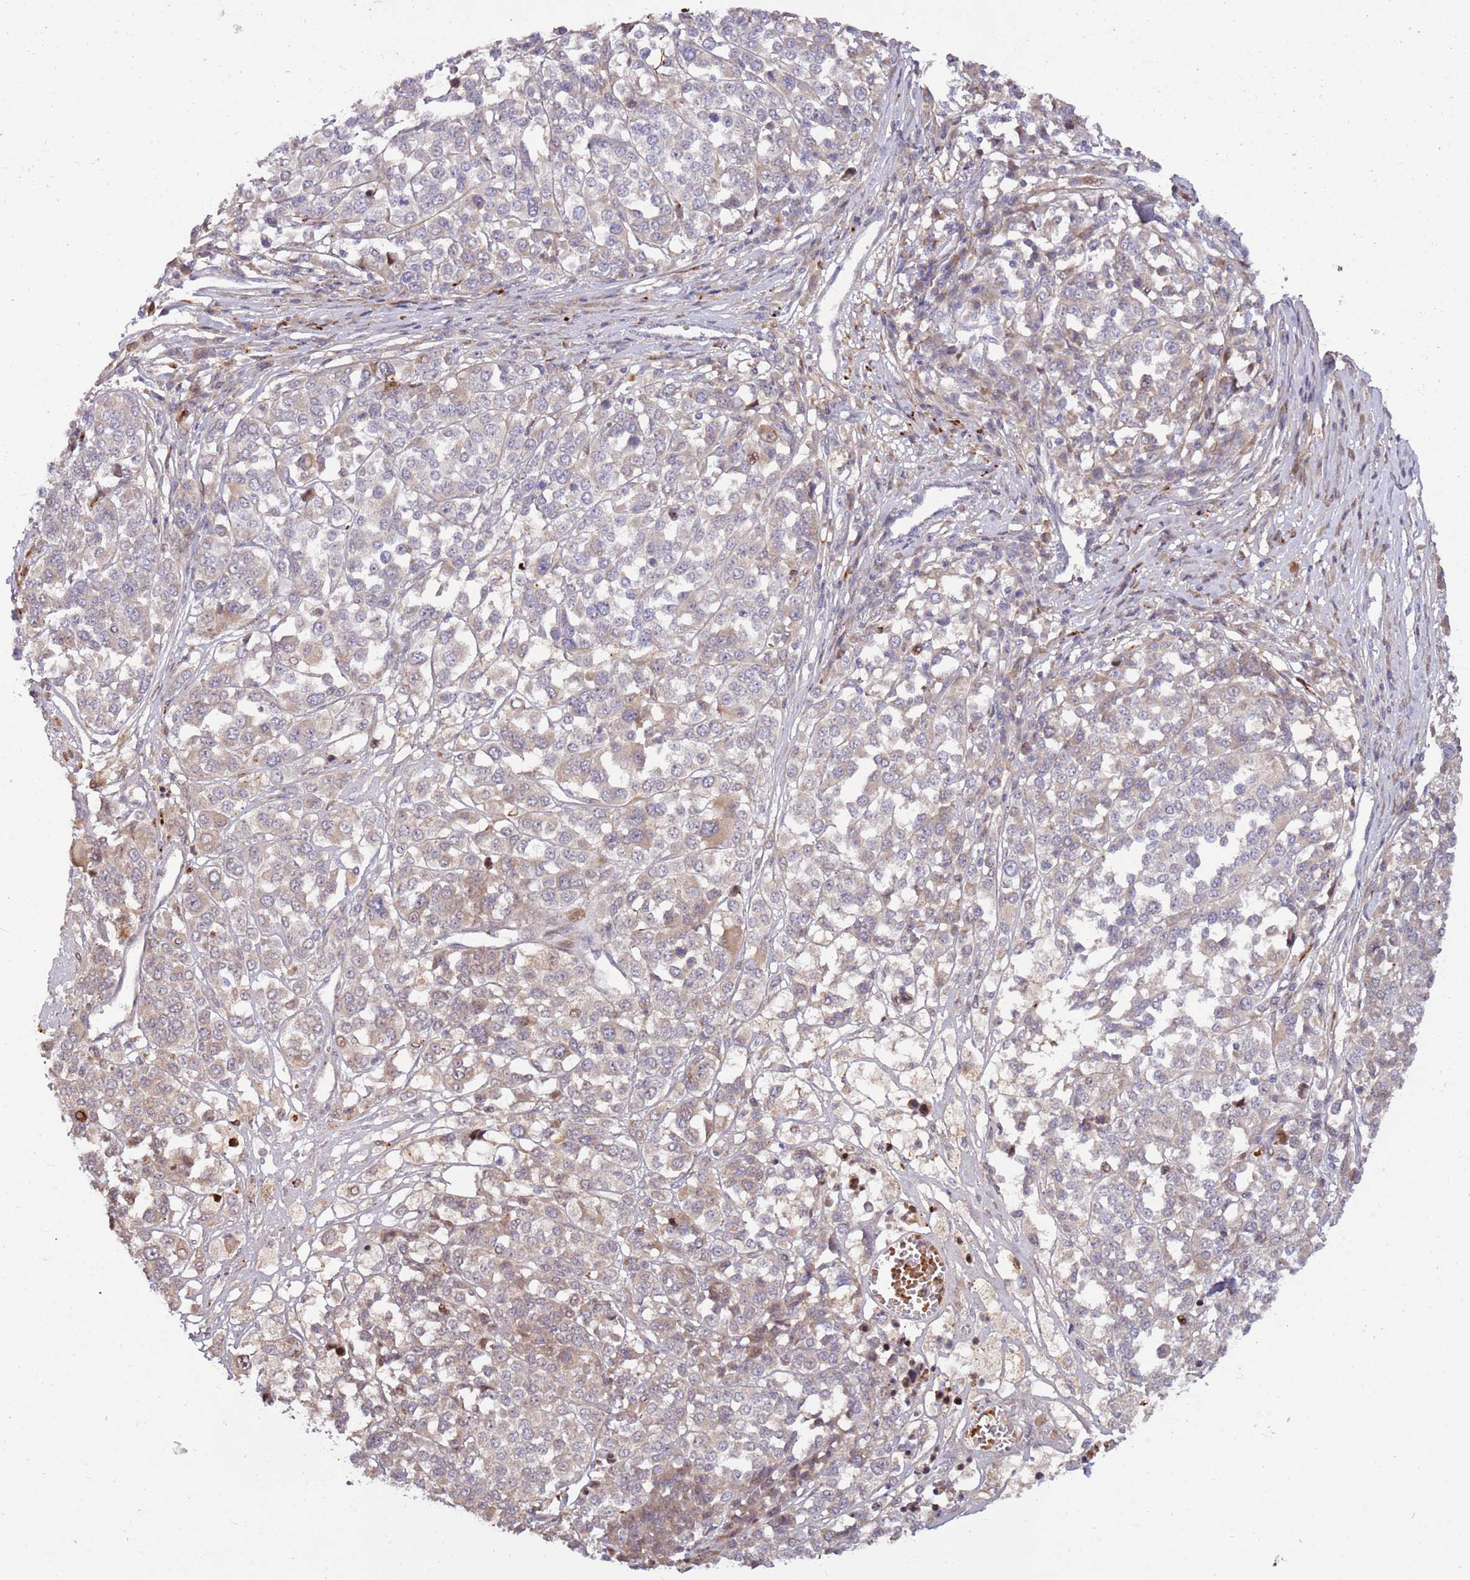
{"staining": {"intensity": "weak", "quantity": "<25%", "location": "cytoplasmic/membranous"}, "tissue": "melanoma", "cell_type": "Tumor cells", "image_type": "cancer", "snomed": [{"axis": "morphology", "description": "Malignant melanoma, Metastatic site"}, {"axis": "topography", "description": "Lymph node"}], "caption": "Melanoma stained for a protein using IHC shows no expression tumor cells.", "gene": "RHBDL1", "patient": {"sex": "male", "age": 44}}